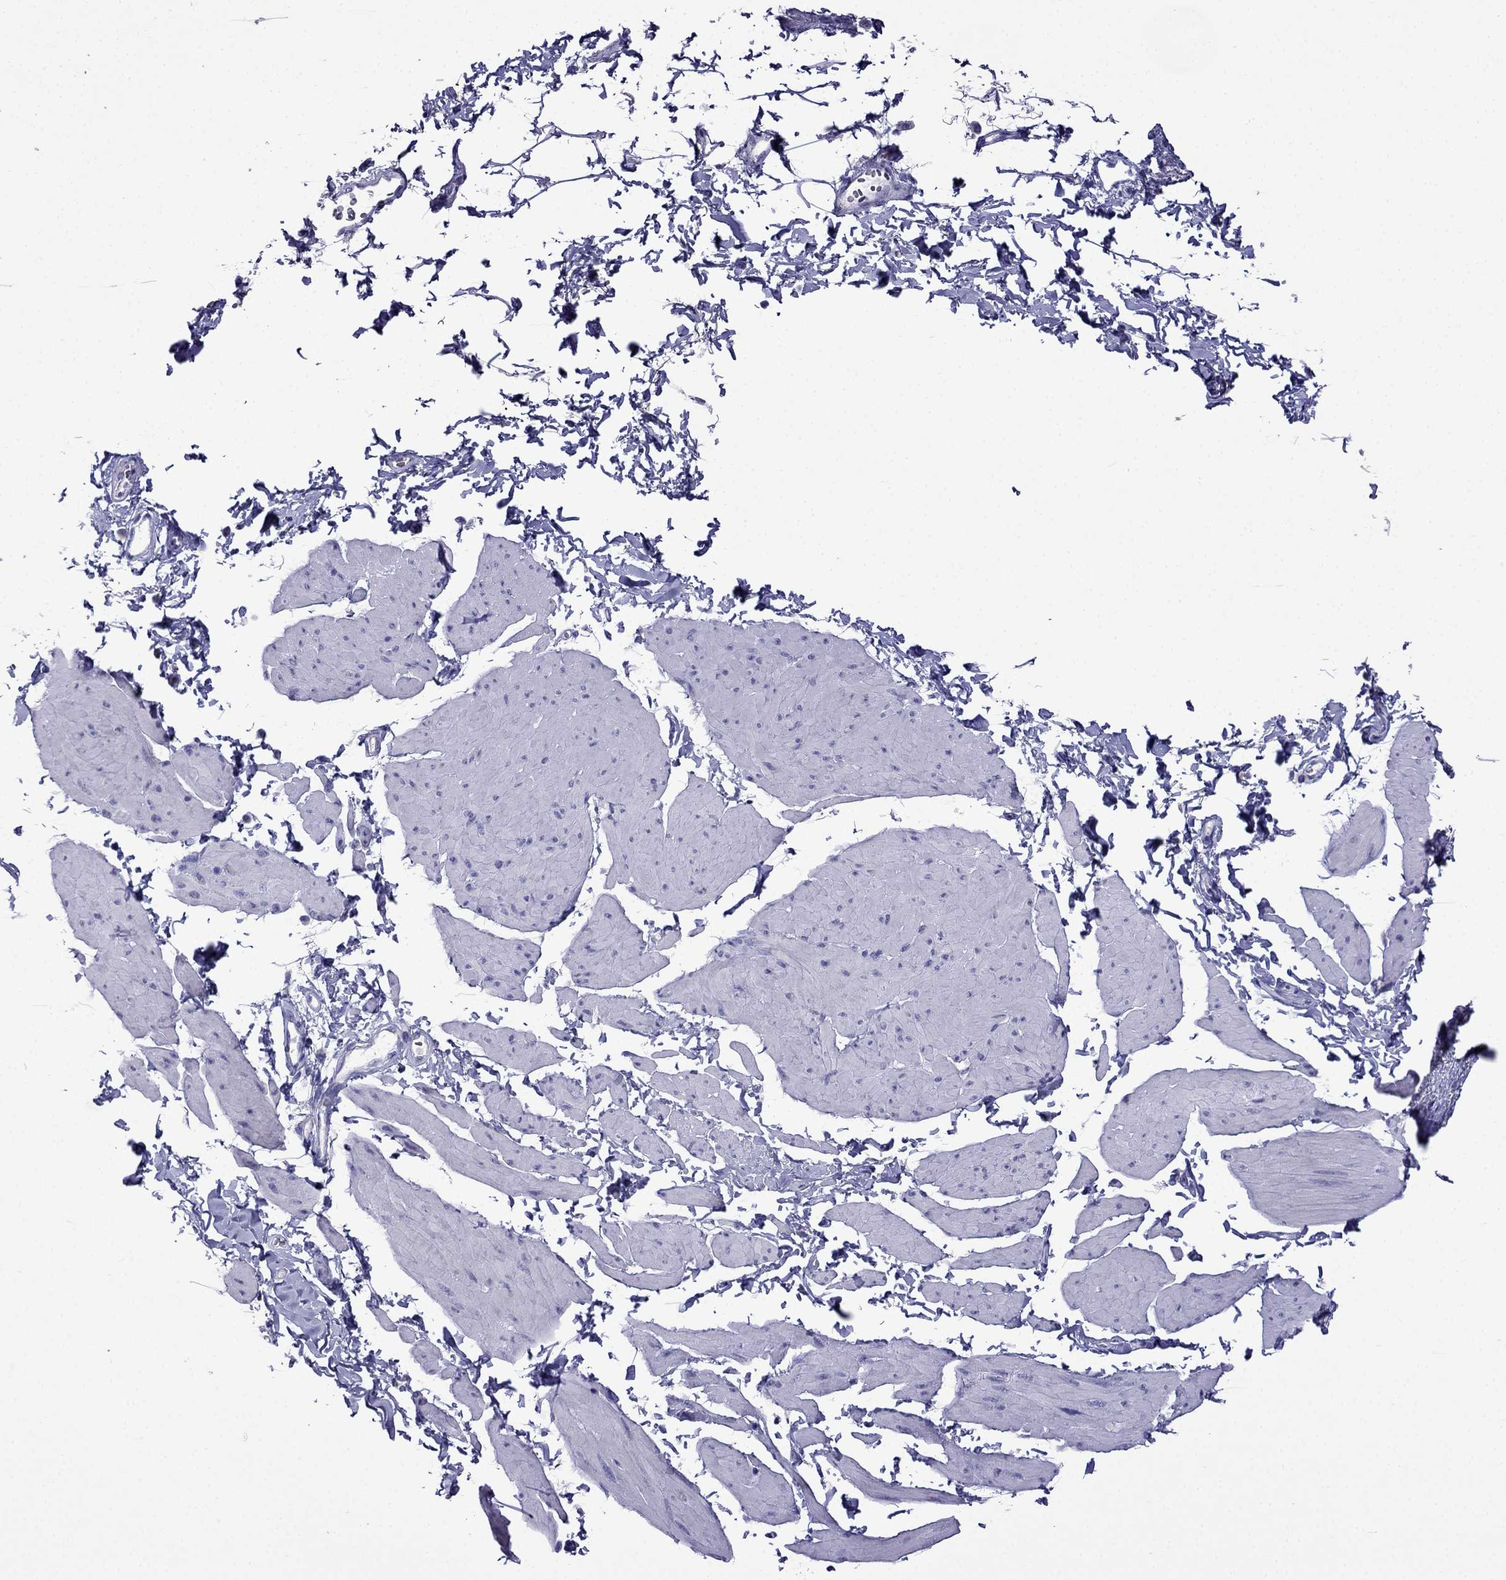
{"staining": {"intensity": "negative", "quantity": "none", "location": "none"}, "tissue": "smooth muscle", "cell_type": "Smooth muscle cells", "image_type": "normal", "snomed": [{"axis": "morphology", "description": "Normal tissue, NOS"}, {"axis": "topography", "description": "Adipose tissue"}, {"axis": "topography", "description": "Smooth muscle"}, {"axis": "topography", "description": "Peripheral nerve tissue"}], "caption": "Immunohistochemical staining of benign human smooth muscle shows no significant positivity in smooth muscle cells.", "gene": "CDHR4", "patient": {"sex": "male", "age": 83}}